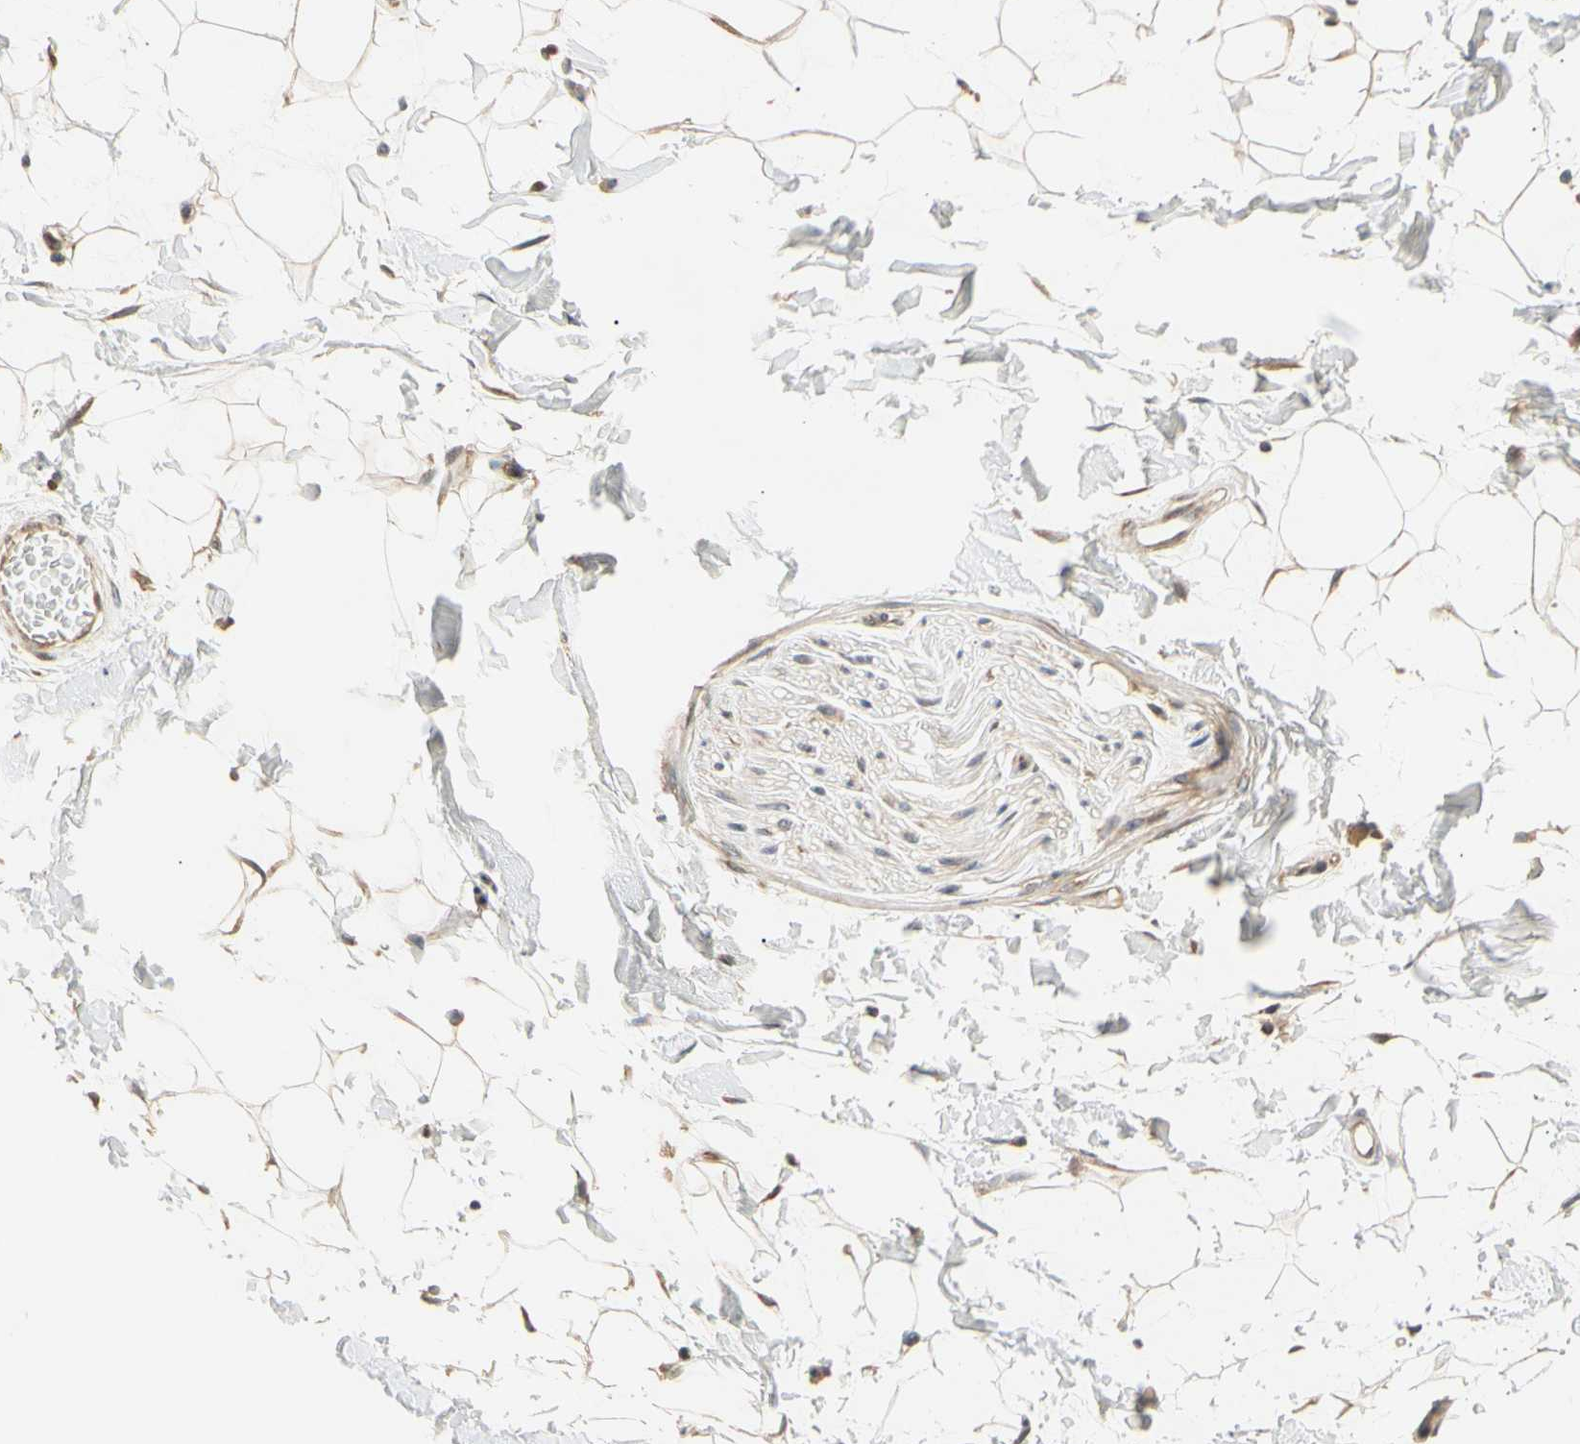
{"staining": {"intensity": "weak", "quantity": ">75%", "location": "cytoplasmic/membranous"}, "tissue": "adipose tissue", "cell_type": "Adipocytes", "image_type": "normal", "snomed": [{"axis": "morphology", "description": "Normal tissue, NOS"}, {"axis": "topography", "description": "Soft tissue"}], "caption": "A low amount of weak cytoplasmic/membranous expression is present in approximately >75% of adipocytes in normal adipose tissue.", "gene": "ANKHD1", "patient": {"sex": "male", "age": 72}}